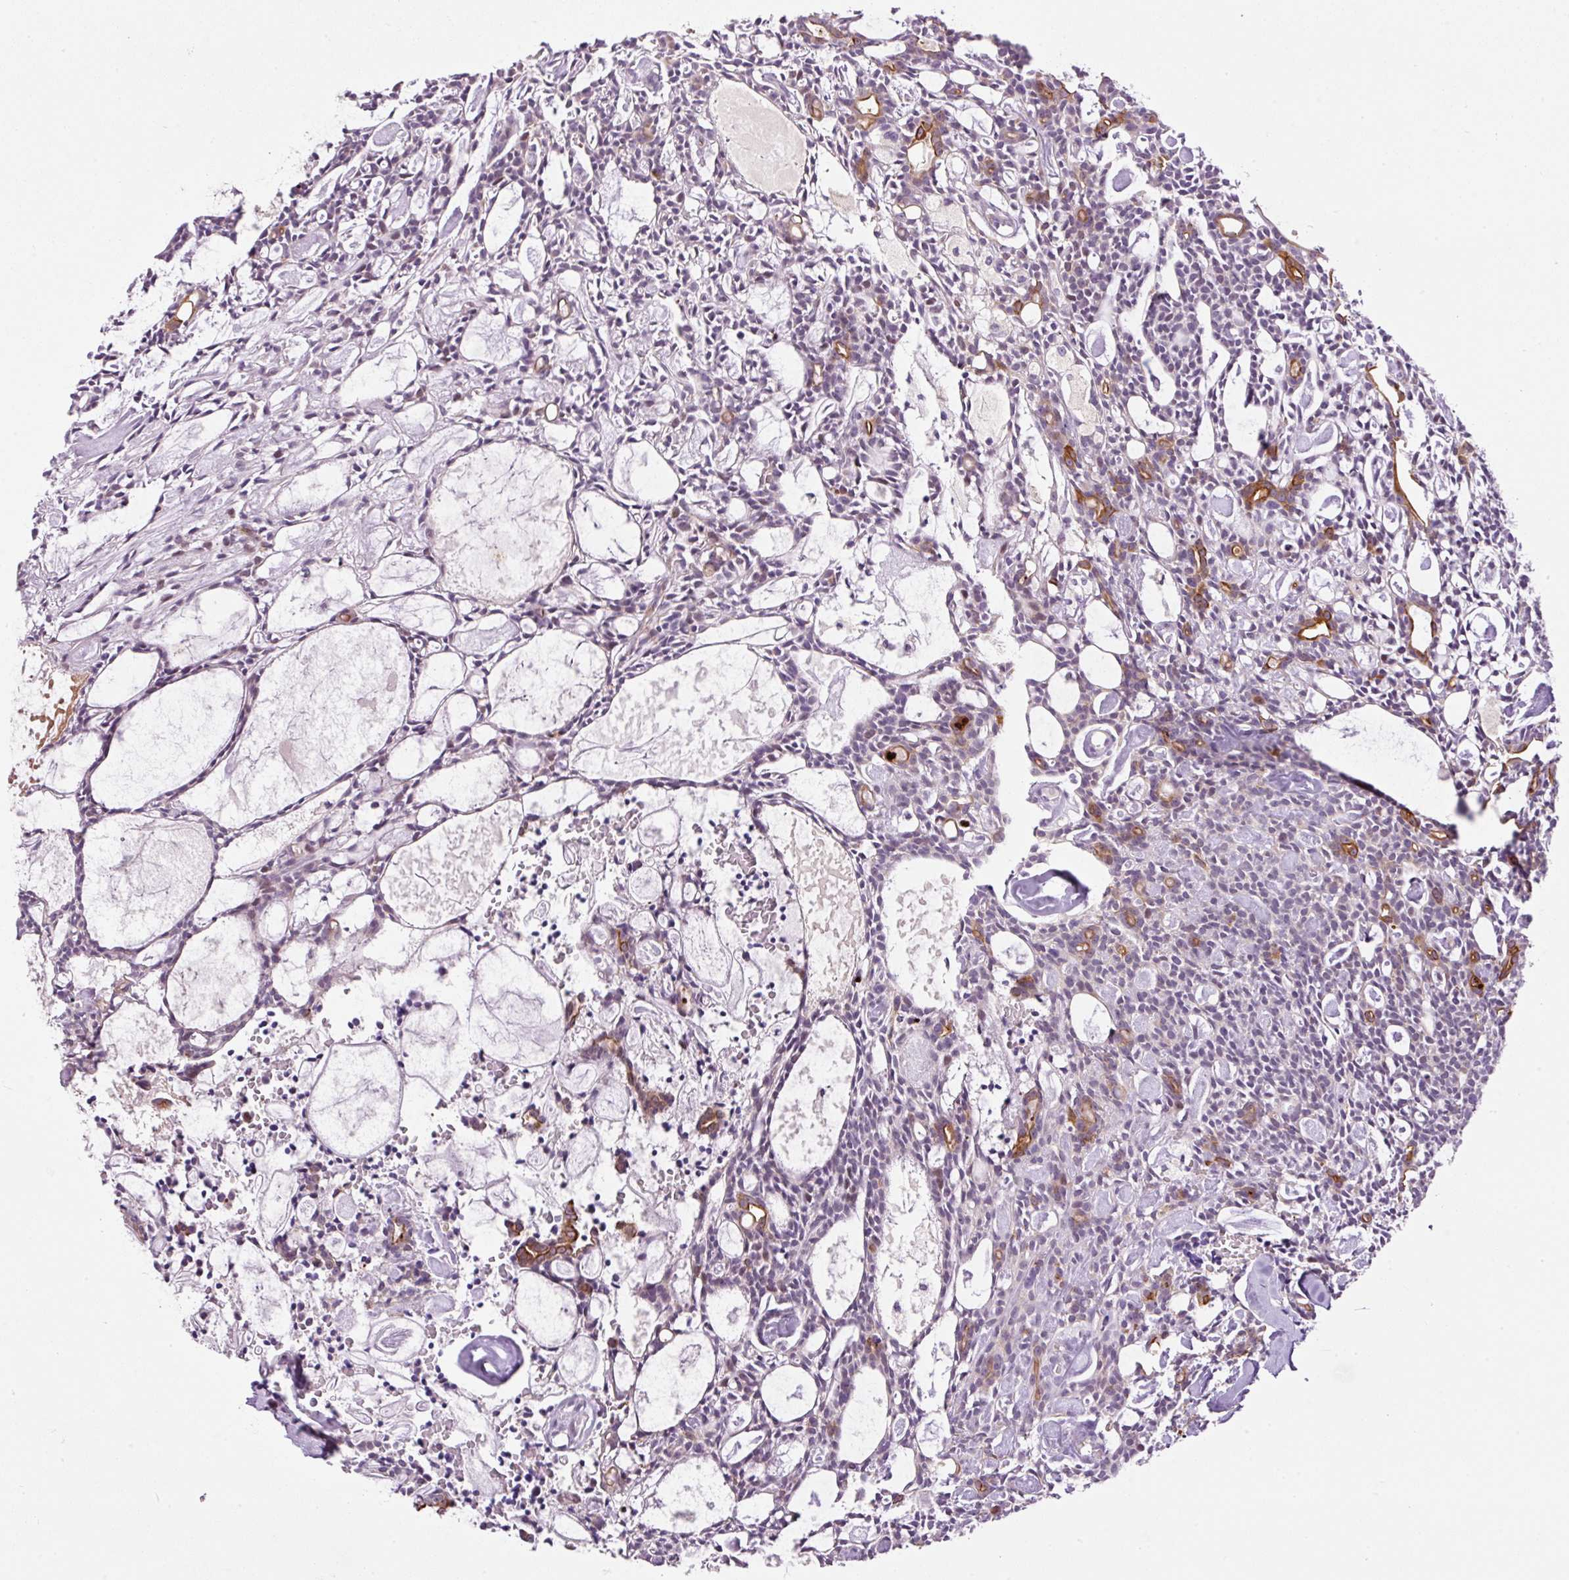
{"staining": {"intensity": "moderate", "quantity": "<25%", "location": "cytoplasmic/membranous"}, "tissue": "head and neck cancer", "cell_type": "Tumor cells", "image_type": "cancer", "snomed": [{"axis": "morphology", "description": "Adenocarcinoma, NOS"}, {"axis": "topography", "description": "Salivary gland"}, {"axis": "topography", "description": "Head-Neck"}], "caption": "Protein analysis of head and neck cancer (adenocarcinoma) tissue displays moderate cytoplasmic/membranous staining in approximately <25% of tumor cells. The staining was performed using DAB, with brown indicating positive protein expression. Nuclei are stained blue with hematoxylin.", "gene": "SRC", "patient": {"sex": "male", "age": 55}}